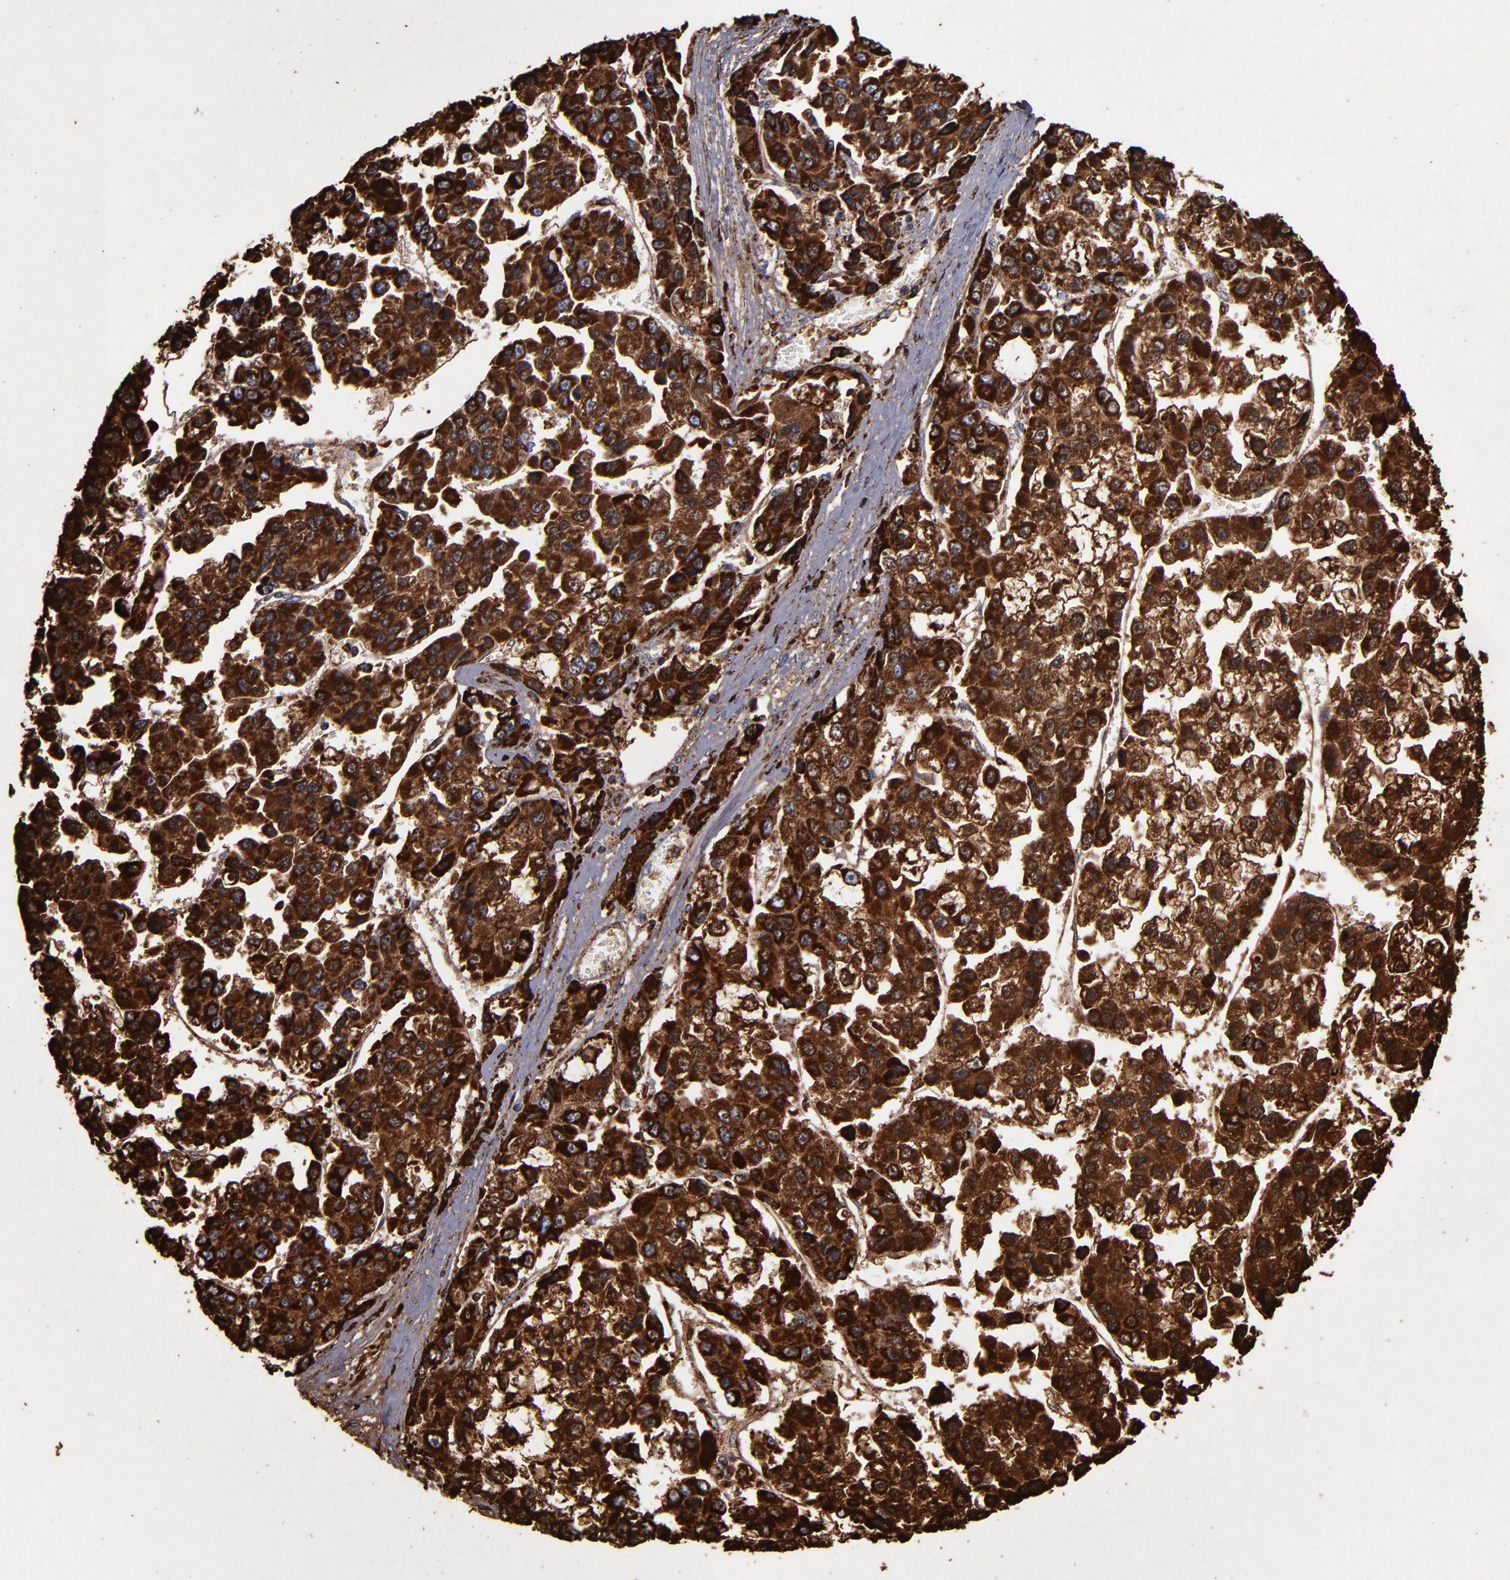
{"staining": {"intensity": "strong", "quantity": ">75%", "location": "cytoplasmic/membranous"}, "tissue": "liver cancer", "cell_type": "Tumor cells", "image_type": "cancer", "snomed": [{"axis": "morphology", "description": "Carcinoma, Hepatocellular, NOS"}, {"axis": "topography", "description": "Liver"}], "caption": "High-magnification brightfield microscopy of liver cancer stained with DAB (brown) and counterstained with hematoxylin (blue). tumor cells exhibit strong cytoplasmic/membranous staining is present in approximately>75% of cells. (DAB IHC, brown staining for protein, blue staining for nuclei).", "gene": "SOD2", "patient": {"sex": "female", "age": 66}}